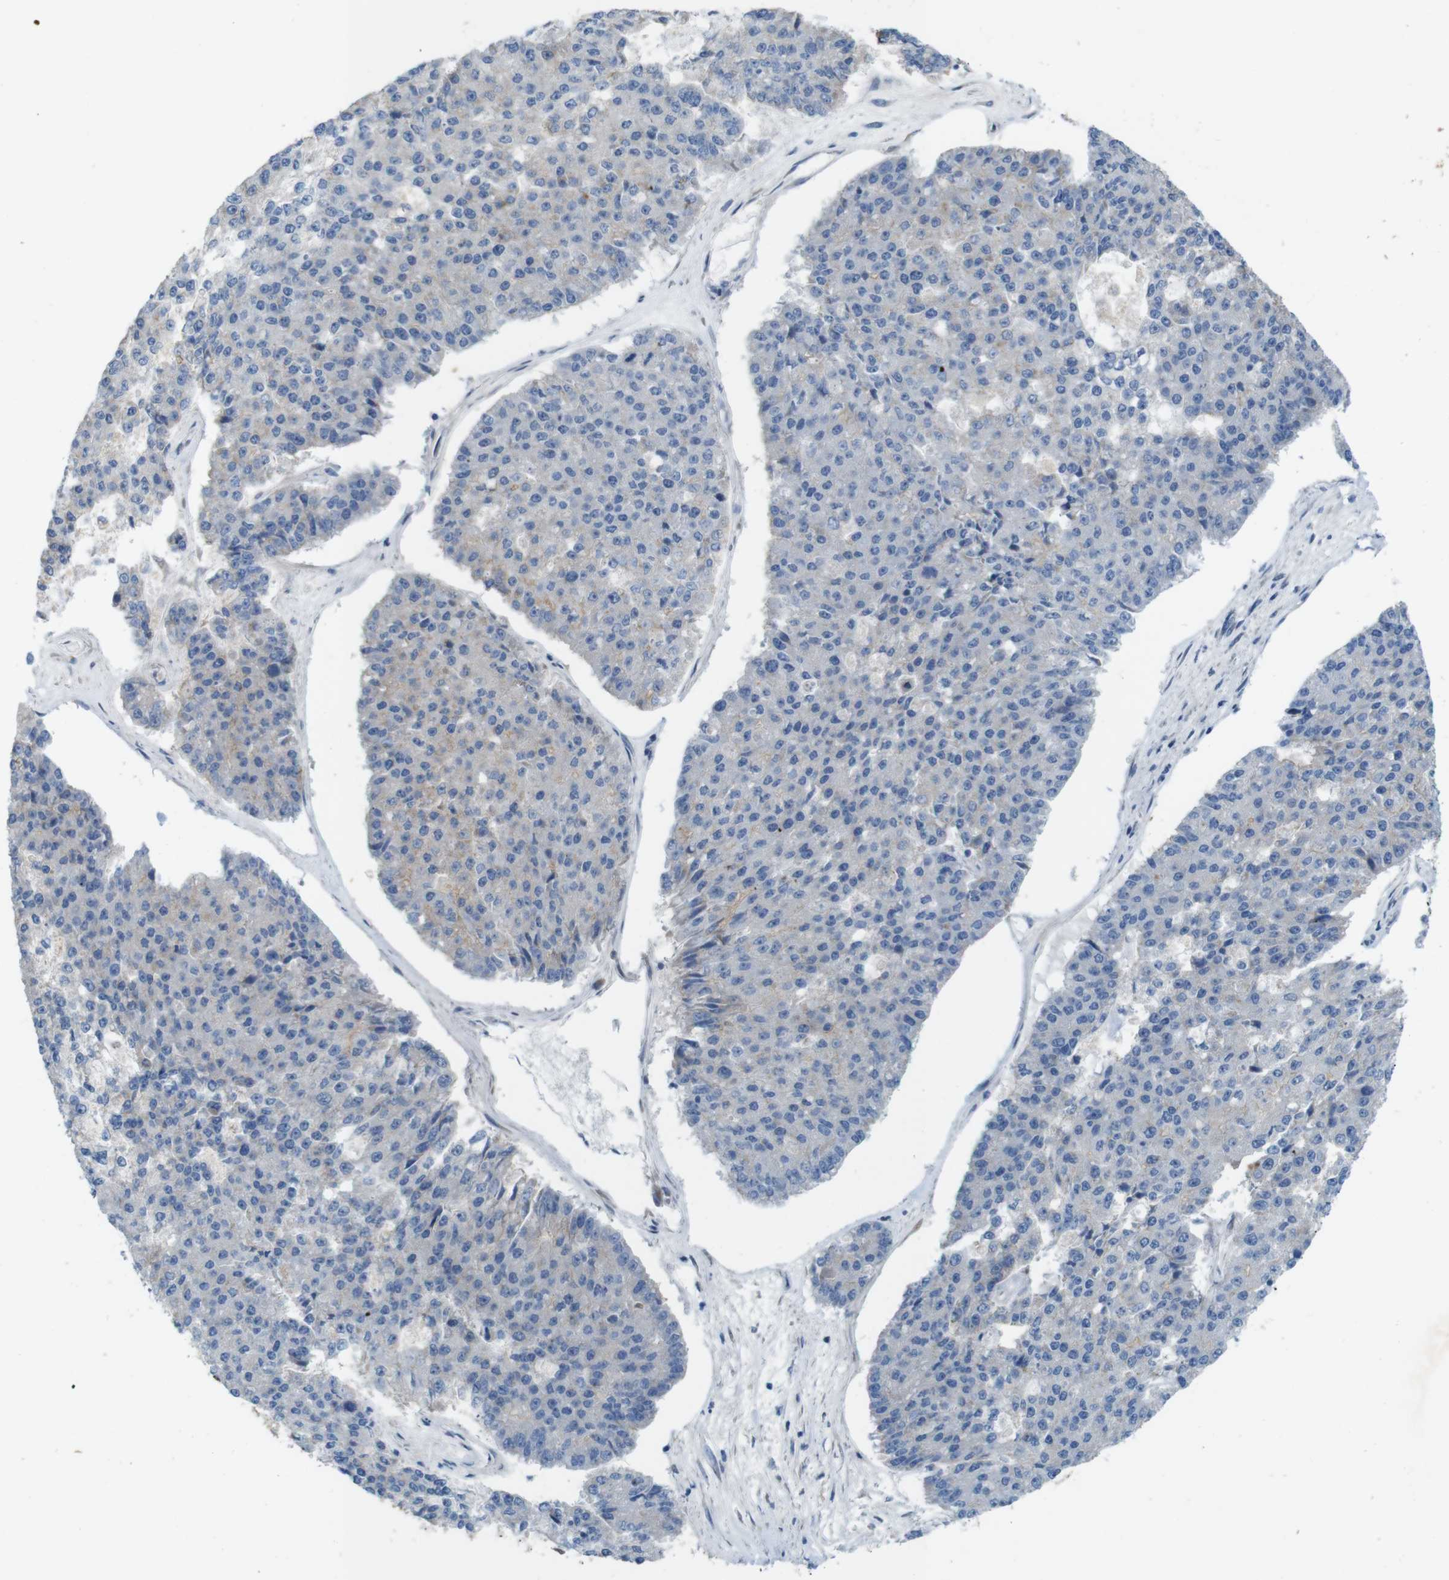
{"staining": {"intensity": "negative", "quantity": "none", "location": "none"}, "tissue": "pancreatic cancer", "cell_type": "Tumor cells", "image_type": "cancer", "snomed": [{"axis": "morphology", "description": "Adenocarcinoma, NOS"}, {"axis": "topography", "description": "Pancreas"}], "caption": "An IHC micrograph of pancreatic cancer is shown. There is no staining in tumor cells of pancreatic cancer. Nuclei are stained in blue.", "gene": "SKI", "patient": {"sex": "male", "age": 50}}